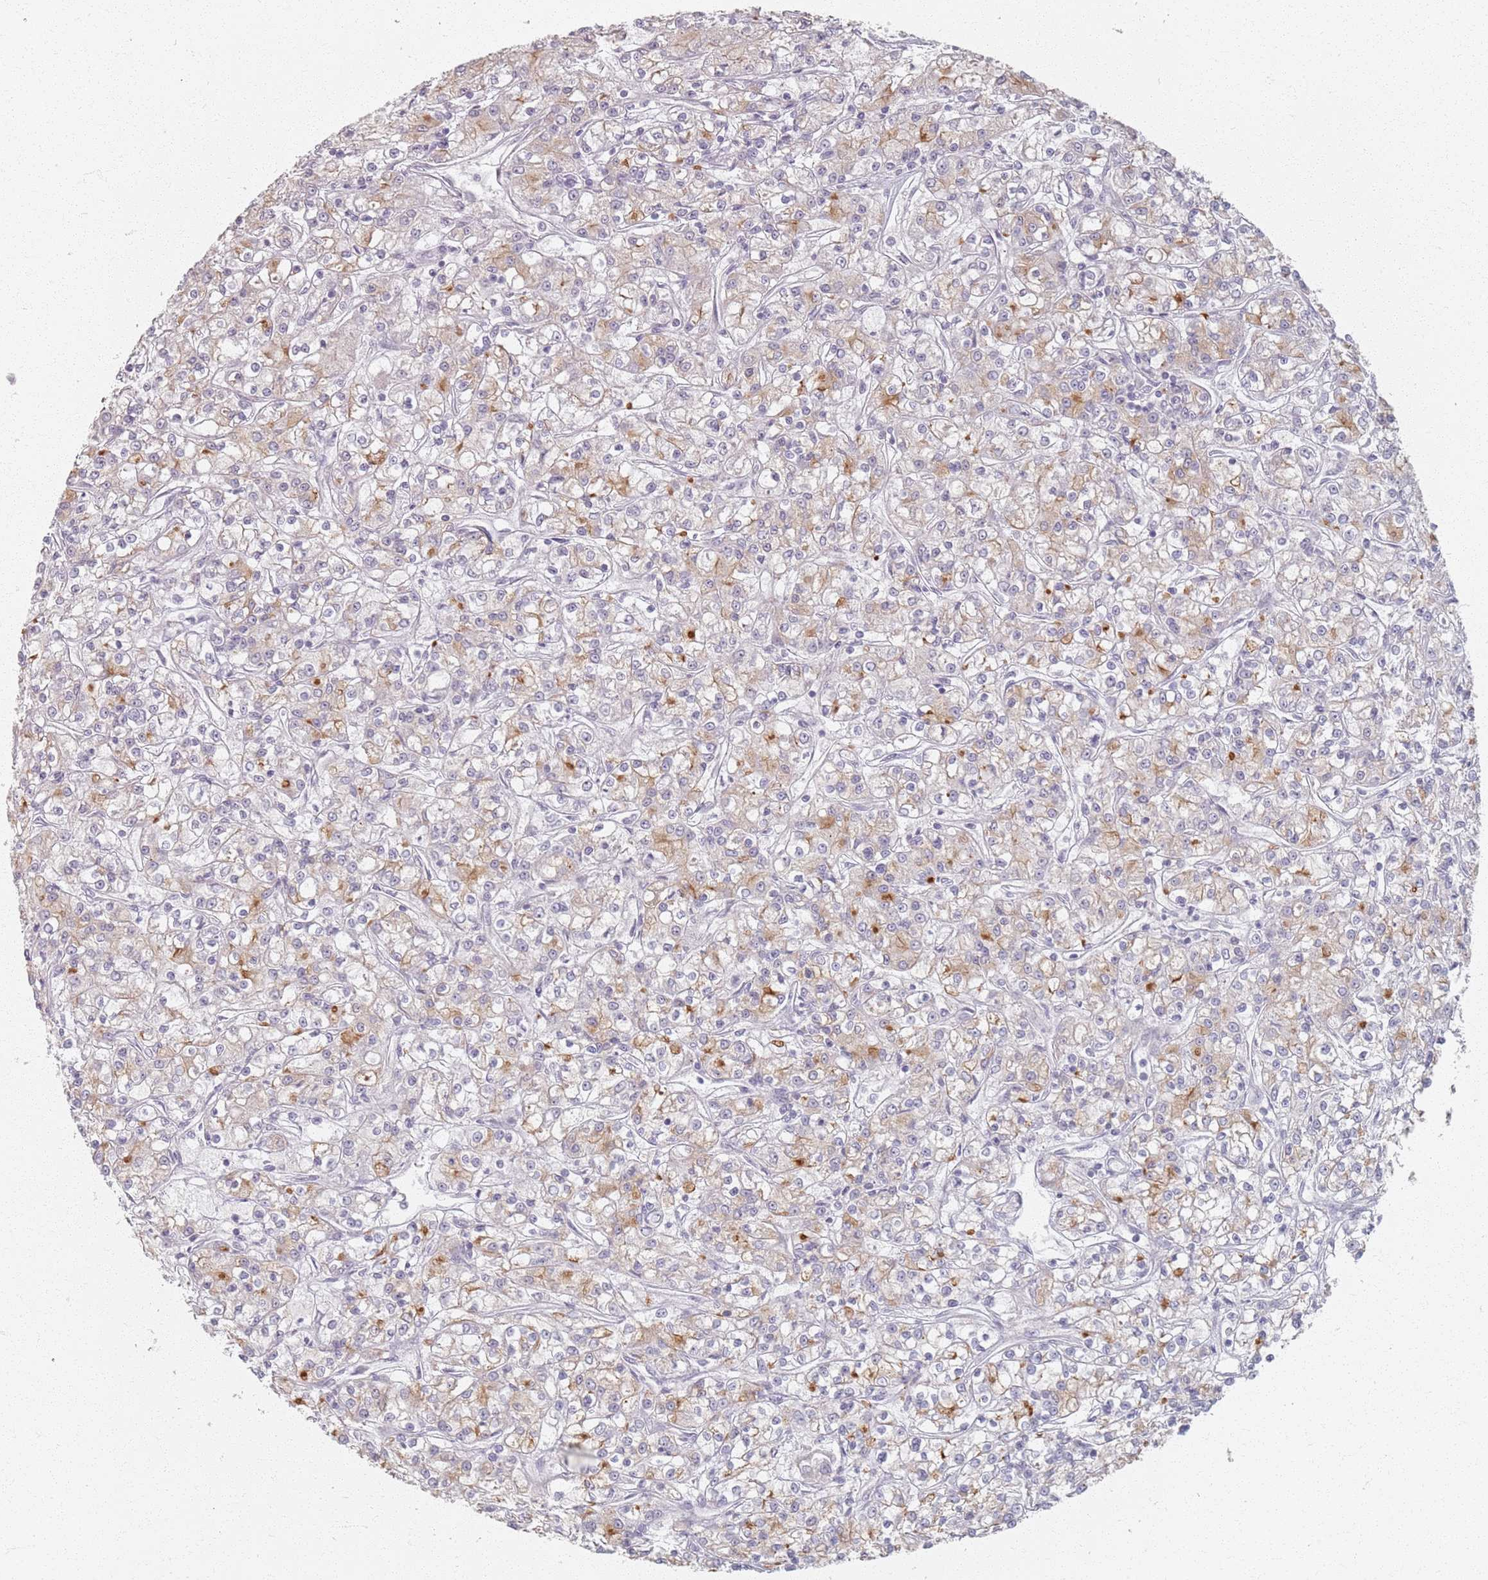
{"staining": {"intensity": "moderate", "quantity": "<25%", "location": "cytoplasmic/membranous"}, "tissue": "renal cancer", "cell_type": "Tumor cells", "image_type": "cancer", "snomed": [{"axis": "morphology", "description": "Adenocarcinoma, NOS"}, {"axis": "topography", "description": "Kidney"}], "caption": "A brown stain shows moderate cytoplasmic/membranous positivity of a protein in renal adenocarcinoma tumor cells.", "gene": "PKD2L2", "patient": {"sex": "female", "age": 59}}